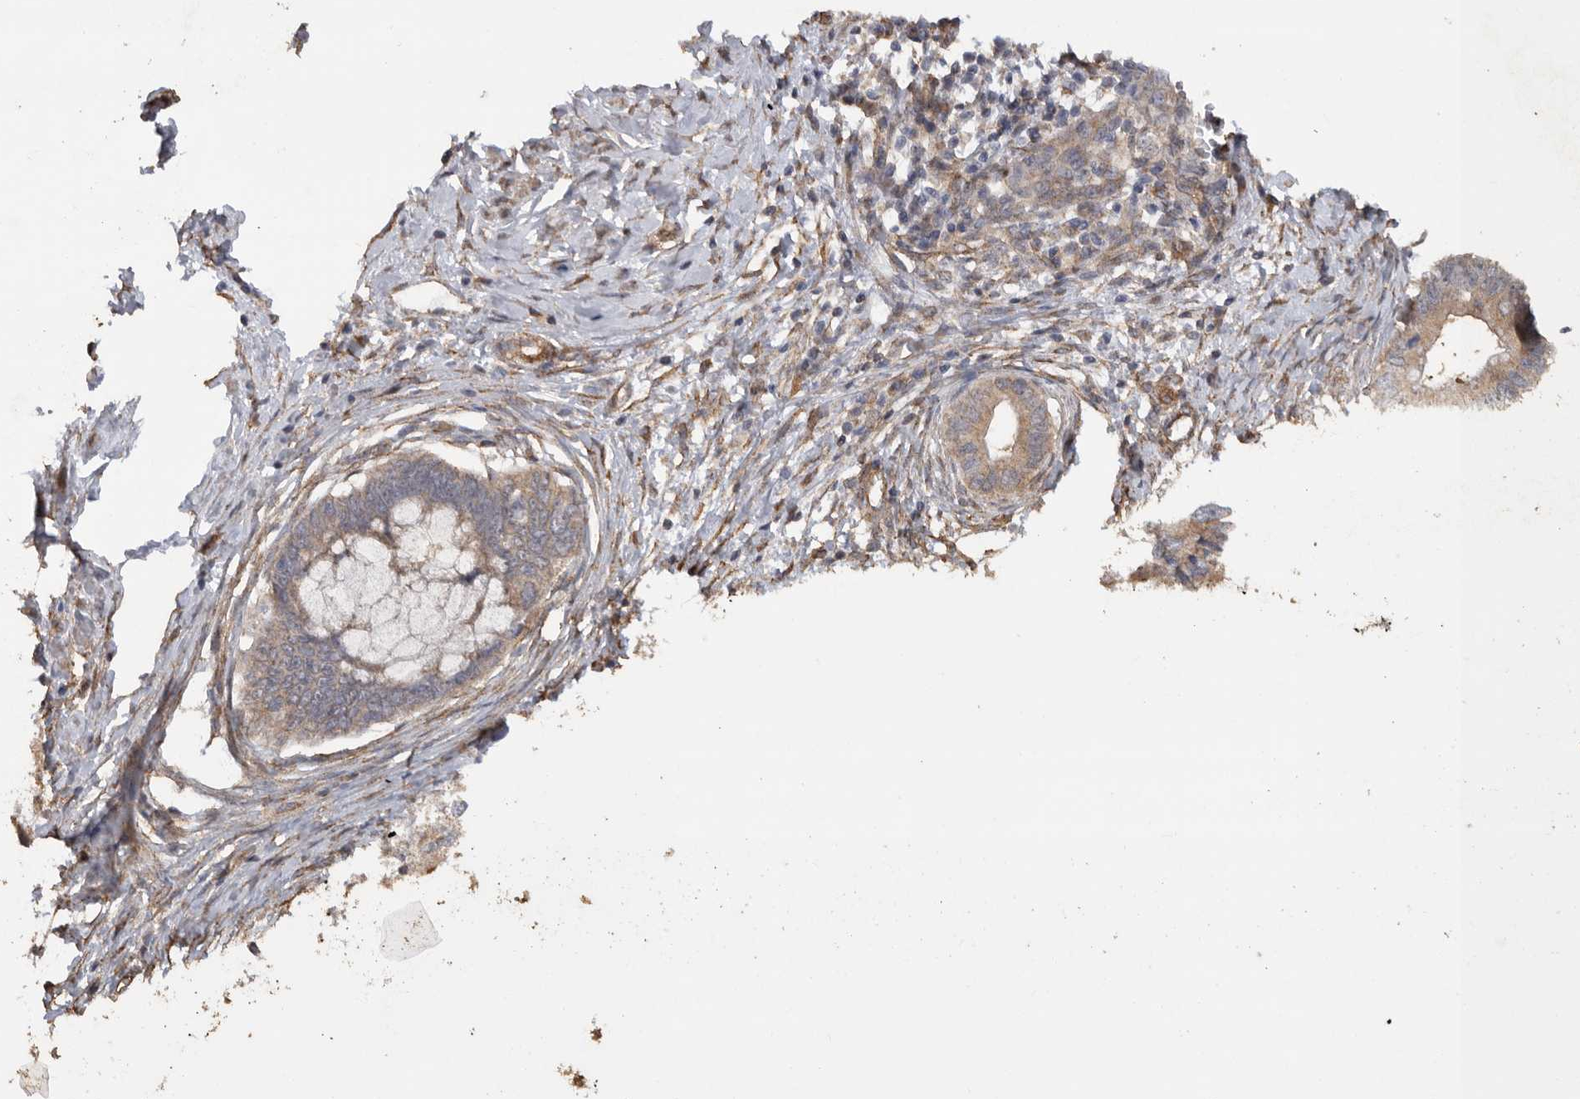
{"staining": {"intensity": "moderate", "quantity": ">75%", "location": "cytoplasmic/membranous"}, "tissue": "cervical cancer", "cell_type": "Tumor cells", "image_type": "cancer", "snomed": [{"axis": "morphology", "description": "Adenocarcinoma, NOS"}, {"axis": "topography", "description": "Cervix"}], "caption": "Tumor cells demonstrate medium levels of moderate cytoplasmic/membranous positivity in approximately >75% of cells in adenocarcinoma (cervical).", "gene": "PODXL2", "patient": {"sex": "female", "age": 44}}